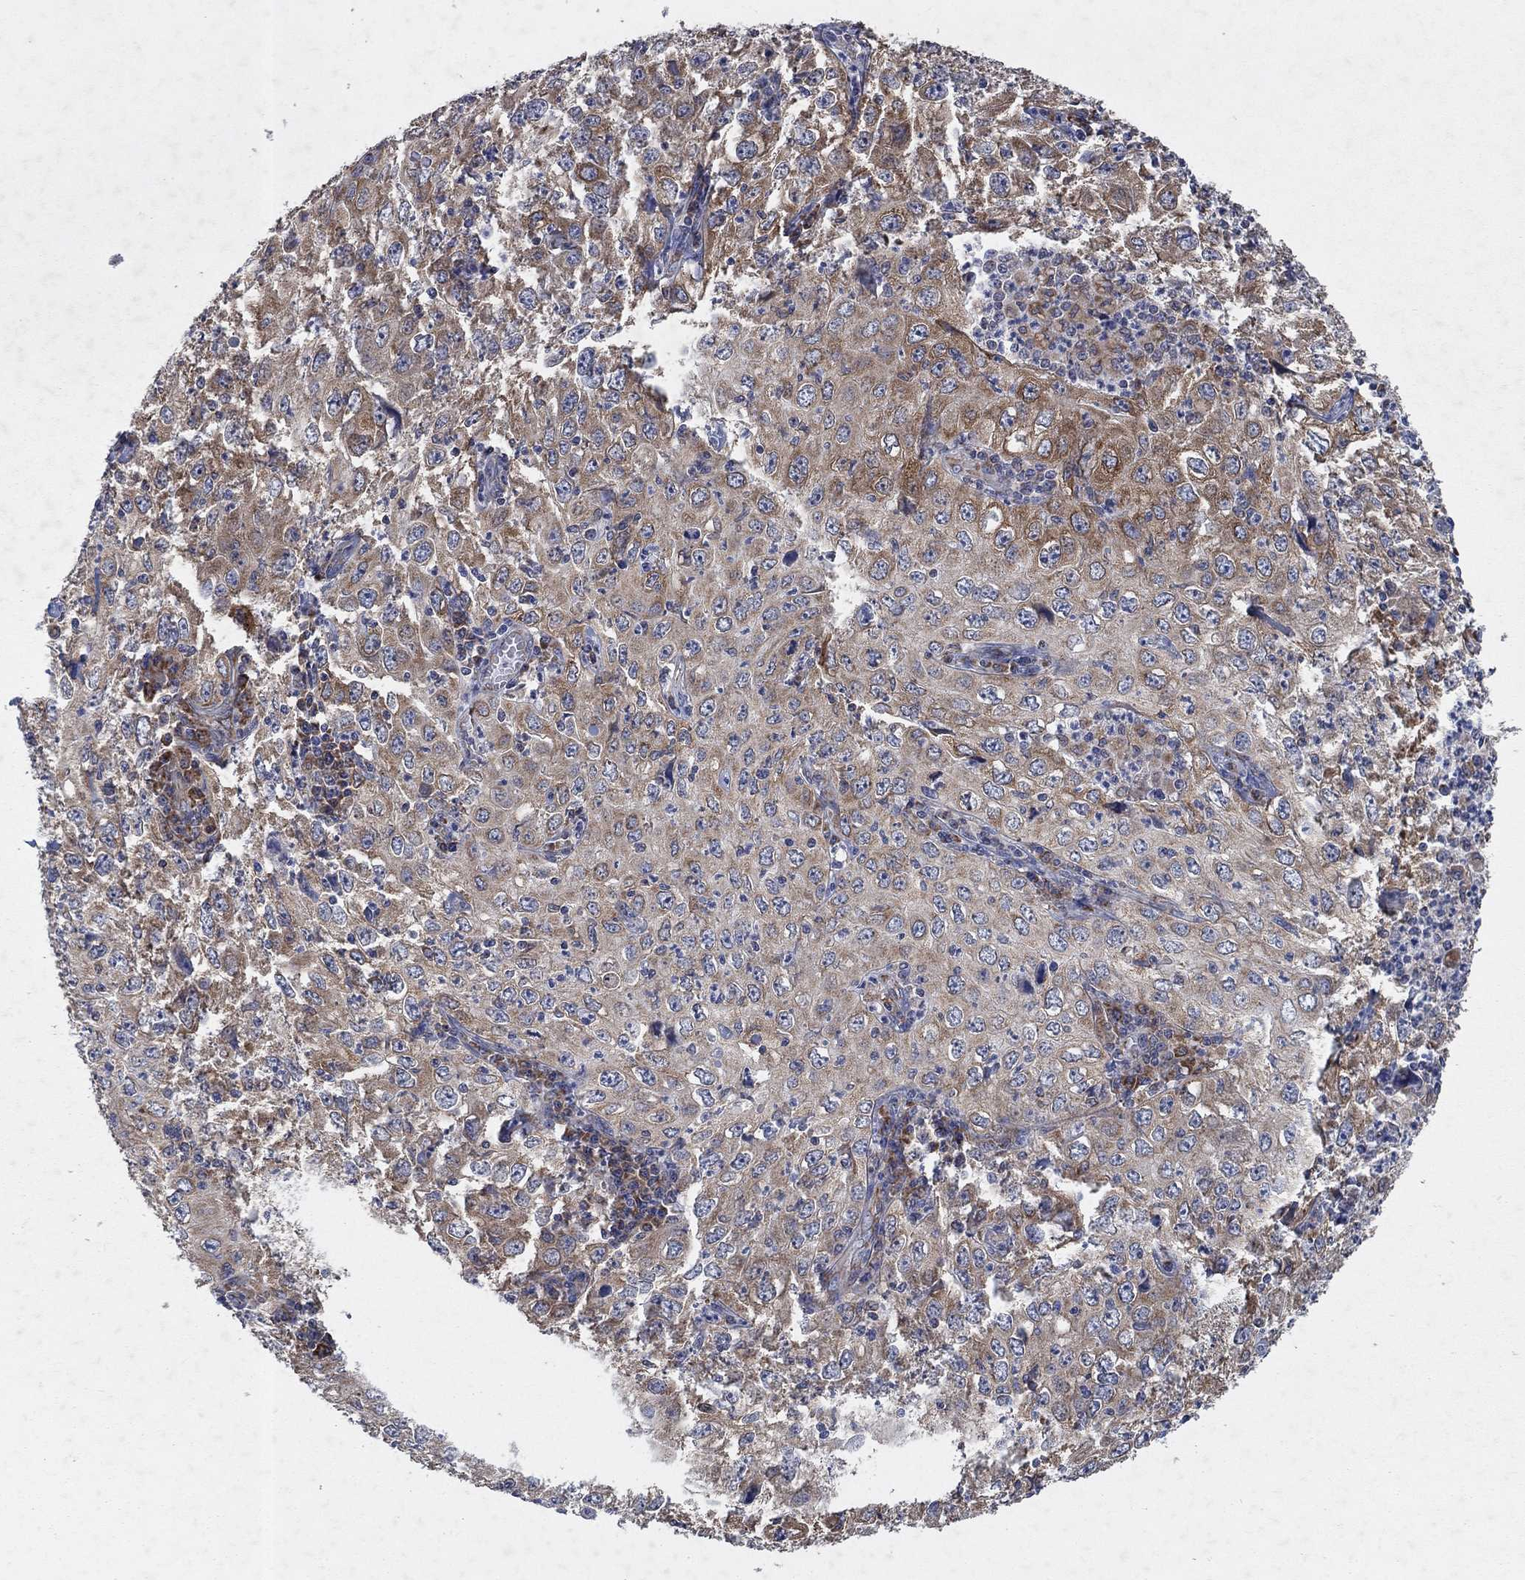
{"staining": {"intensity": "moderate", "quantity": ">75%", "location": "cytoplasmic/membranous"}, "tissue": "cervical cancer", "cell_type": "Tumor cells", "image_type": "cancer", "snomed": [{"axis": "morphology", "description": "Squamous cell carcinoma, NOS"}, {"axis": "topography", "description": "Cervix"}], "caption": "Tumor cells demonstrate medium levels of moderate cytoplasmic/membranous positivity in about >75% of cells in human cervical squamous cell carcinoma.", "gene": "NCEH1", "patient": {"sex": "female", "age": 24}}